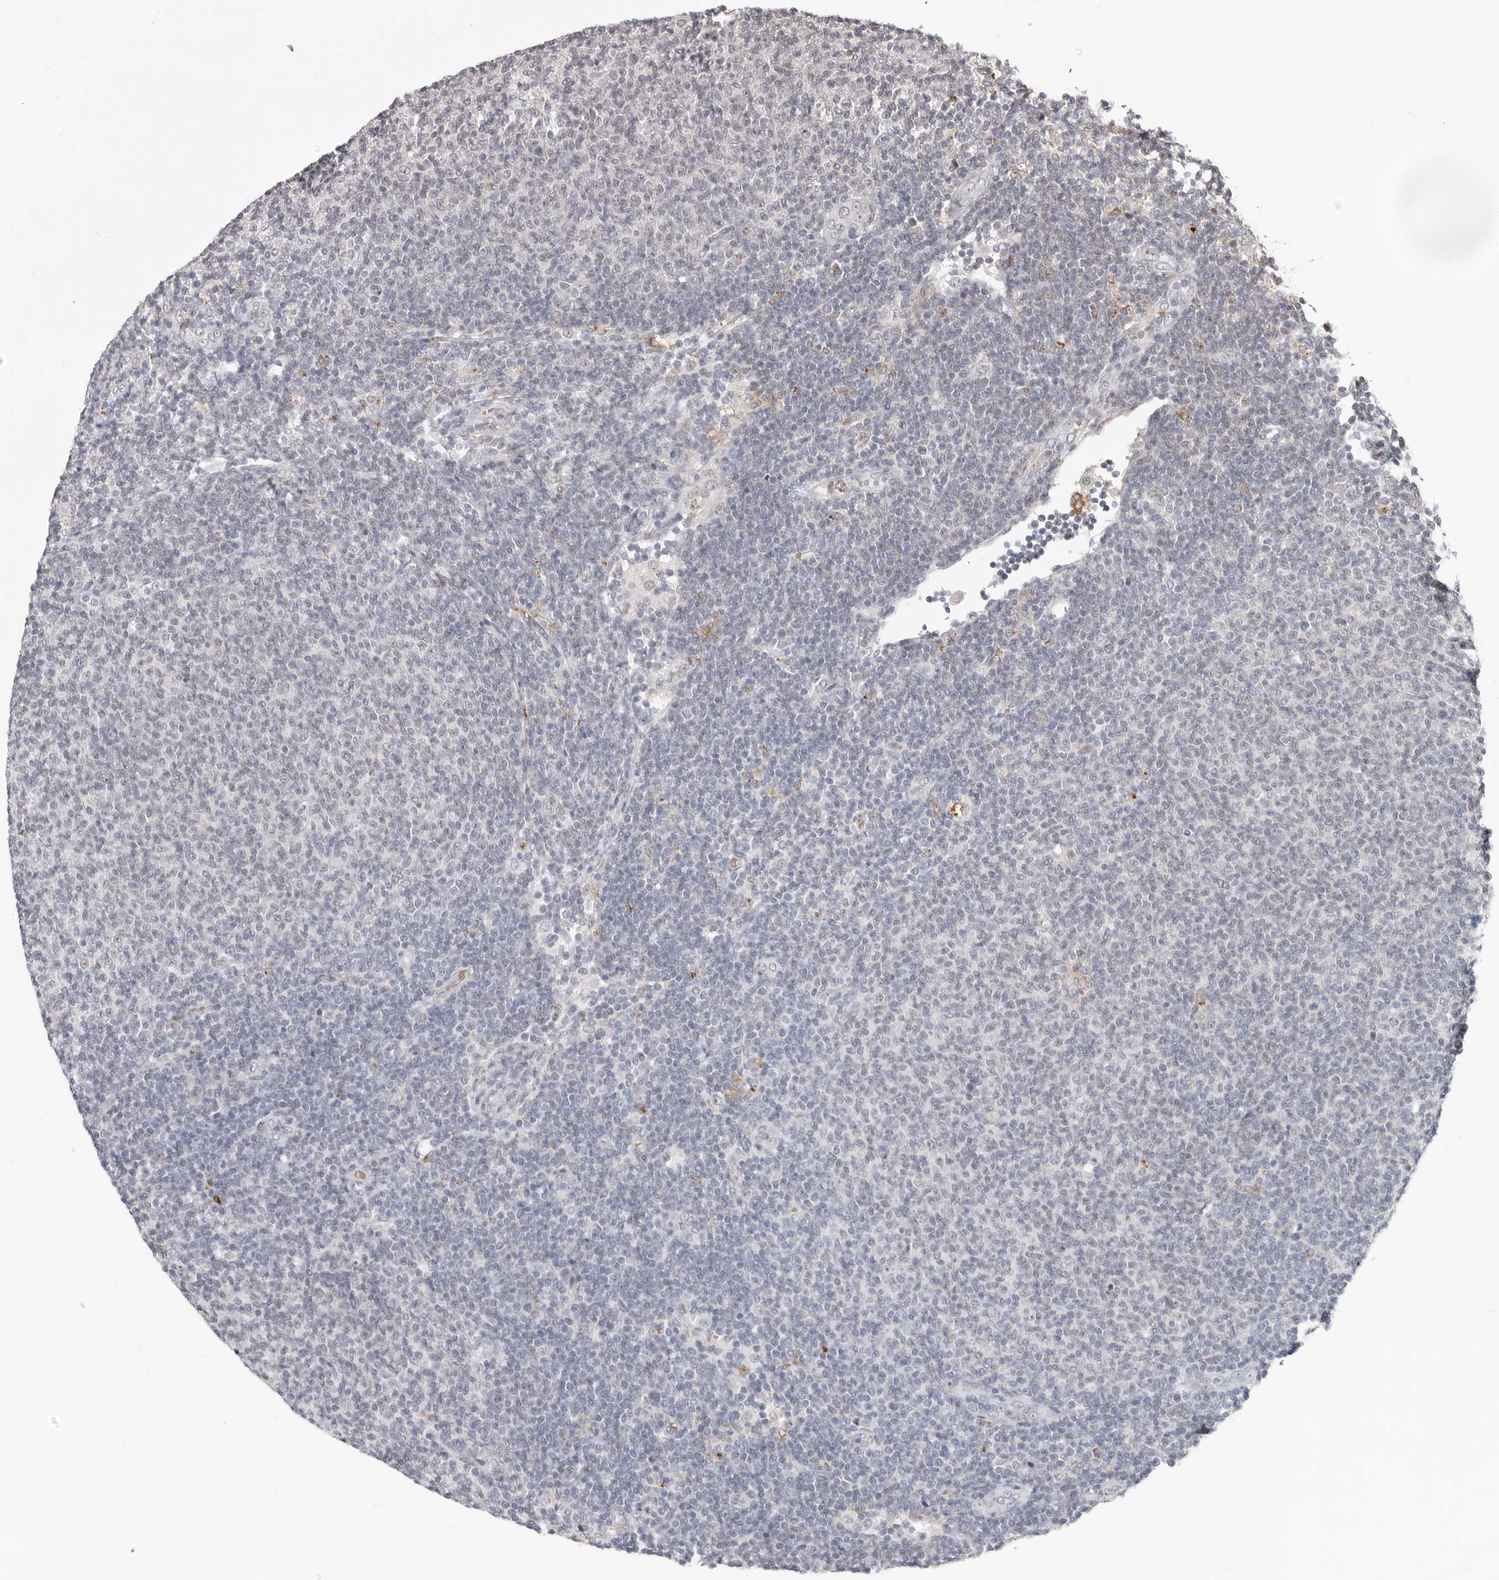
{"staining": {"intensity": "negative", "quantity": "none", "location": "none"}, "tissue": "lymphoma", "cell_type": "Tumor cells", "image_type": "cancer", "snomed": [{"axis": "morphology", "description": "Malignant lymphoma, non-Hodgkin's type, Low grade"}, {"axis": "topography", "description": "Lymph node"}], "caption": "High magnification brightfield microscopy of low-grade malignant lymphoma, non-Hodgkin's type stained with DAB (3,3'-diaminobenzidine) (brown) and counterstained with hematoxylin (blue): tumor cells show no significant staining.", "gene": "NCOA3", "patient": {"sex": "male", "age": 66}}